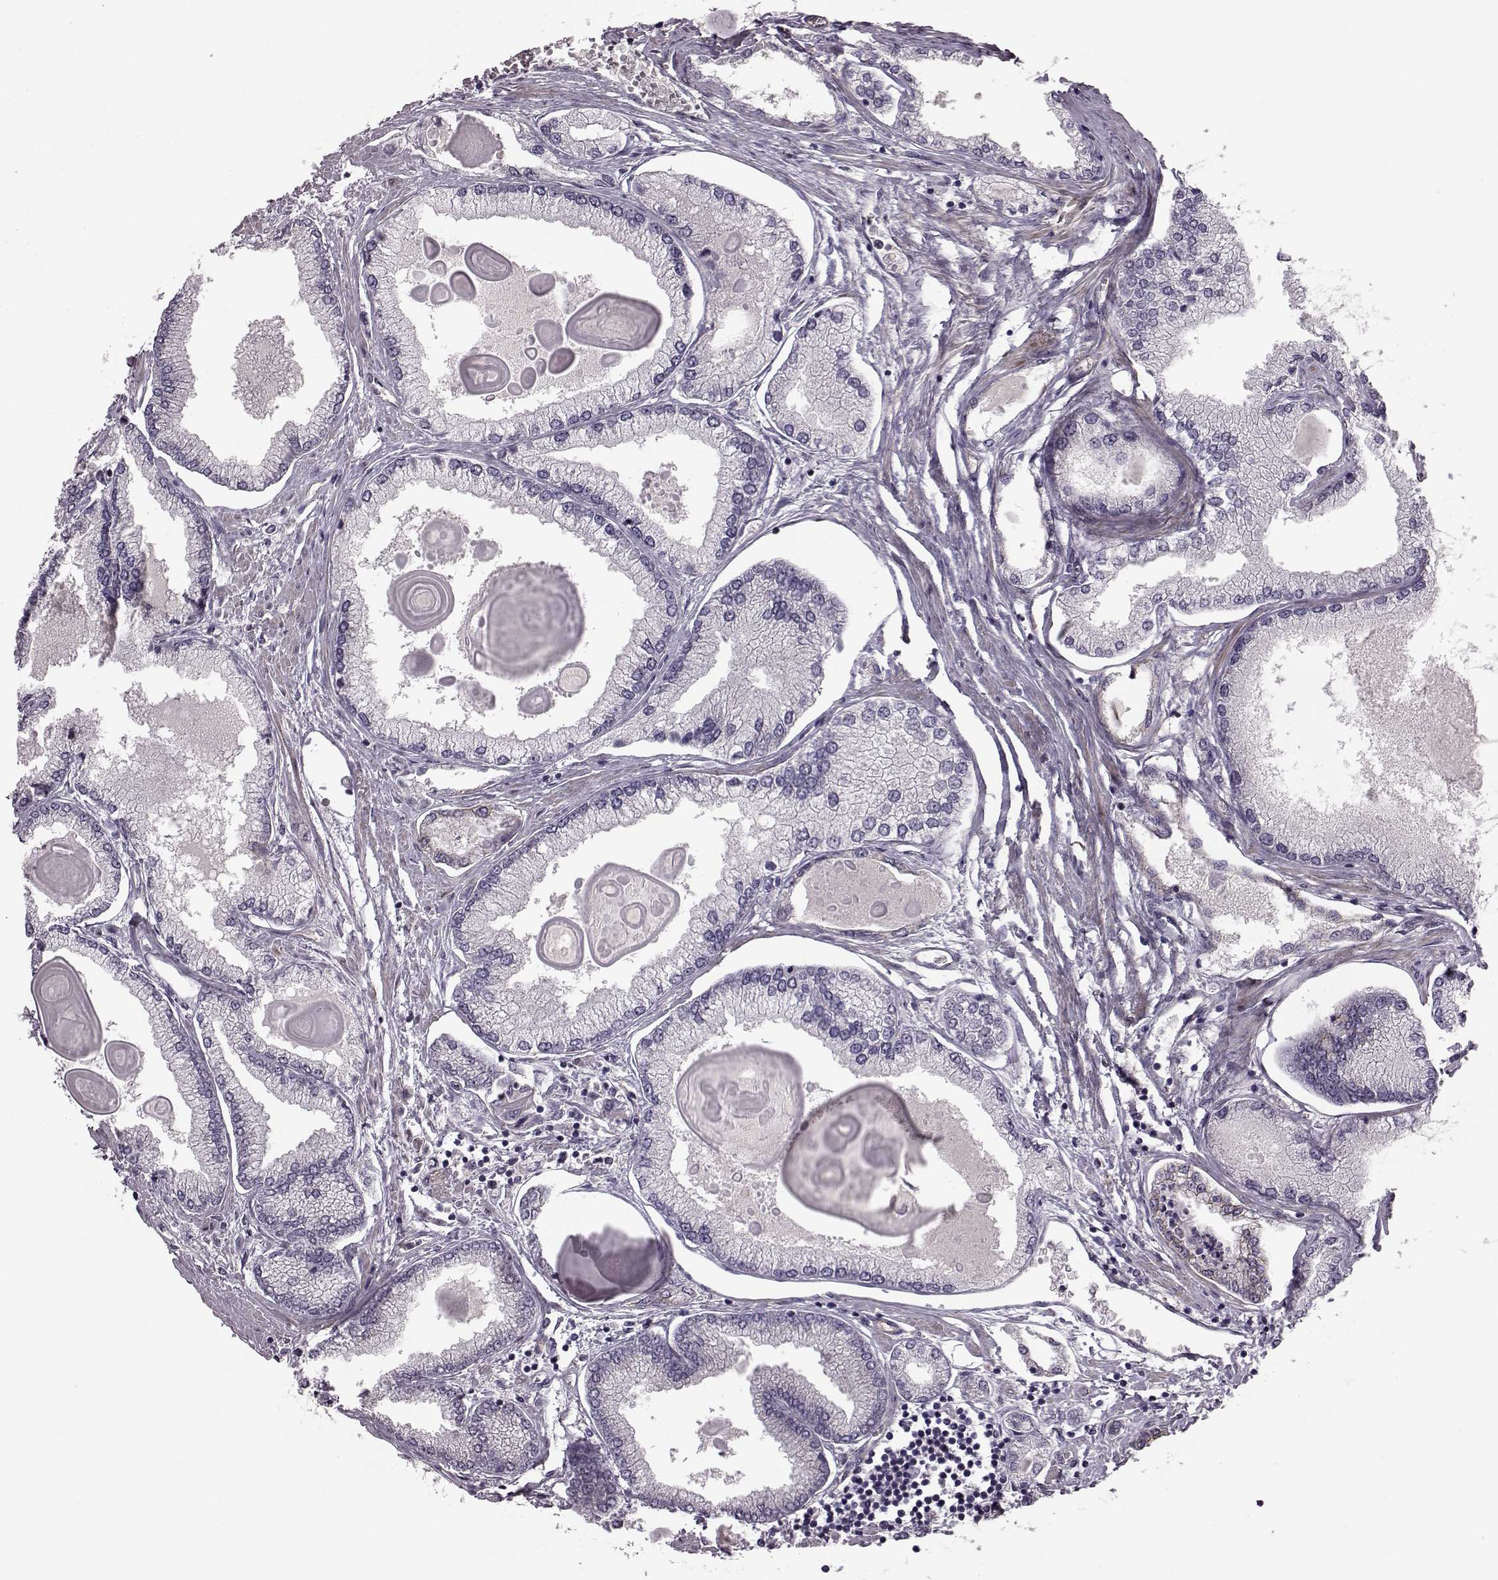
{"staining": {"intensity": "negative", "quantity": "none", "location": "none"}, "tissue": "prostate cancer", "cell_type": "Tumor cells", "image_type": "cancer", "snomed": [{"axis": "morphology", "description": "Adenocarcinoma, High grade"}, {"axis": "topography", "description": "Prostate"}], "caption": "Prostate cancer was stained to show a protein in brown. There is no significant positivity in tumor cells. (Brightfield microscopy of DAB (3,3'-diaminobenzidine) IHC at high magnification).", "gene": "SYNPO", "patient": {"sex": "male", "age": 68}}